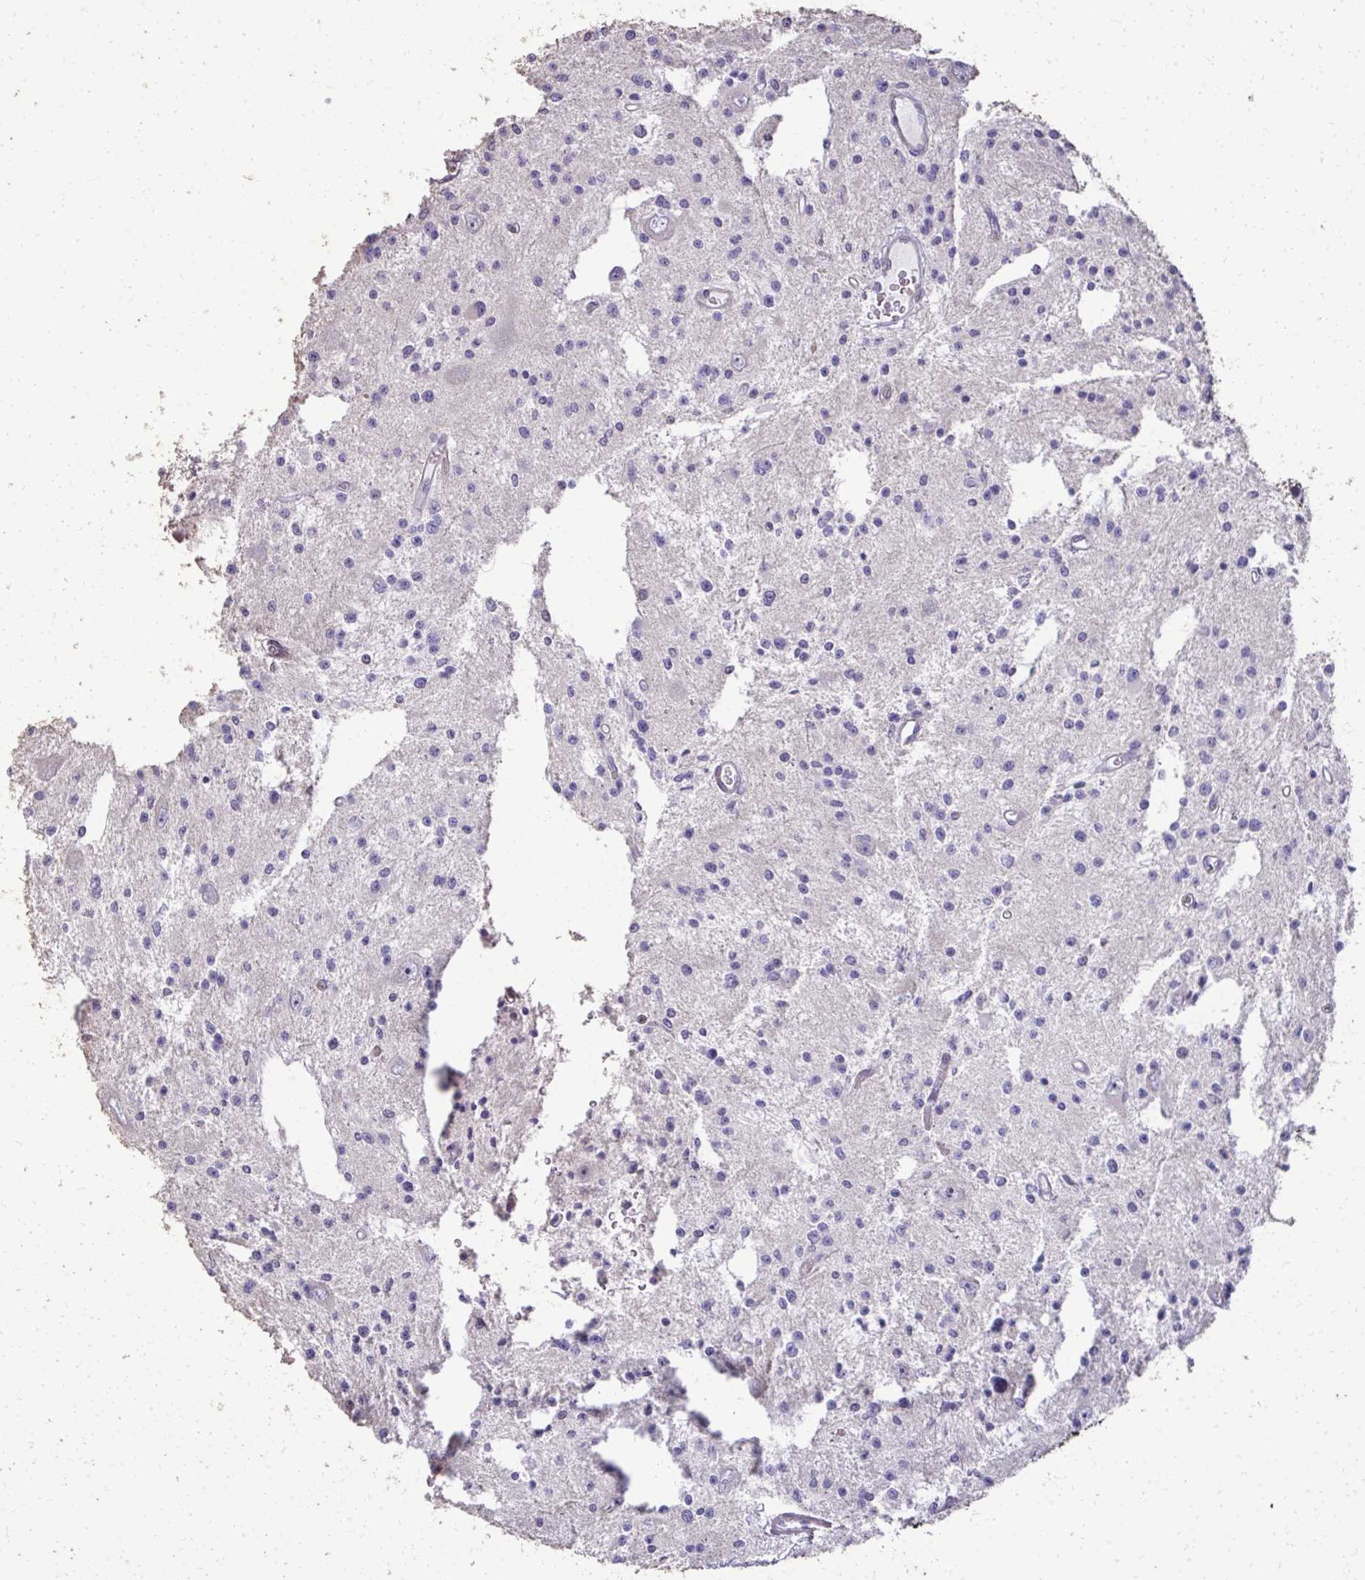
{"staining": {"intensity": "negative", "quantity": "none", "location": "none"}, "tissue": "glioma", "cell_type": "Tumor cells", "image_type": "cancer", "snomed": [{"axis": "morphology", "description": "Glioma, malignant, Low grade"}, {"axis": "topography", "description": "Brain"}], "caption": "Immunohistochemistry (IHC) of glioma demonstrates no expression in tumor cells. The staining was performed using DAB (3,3'-diaminobenzidine) to visualize the protein expression in brown, while the nuclei were stained in blue with hematoxylin (Magnification: 20x).", "gene": "FIBCD1", "patient": {"sex": "male", "age": 43}}